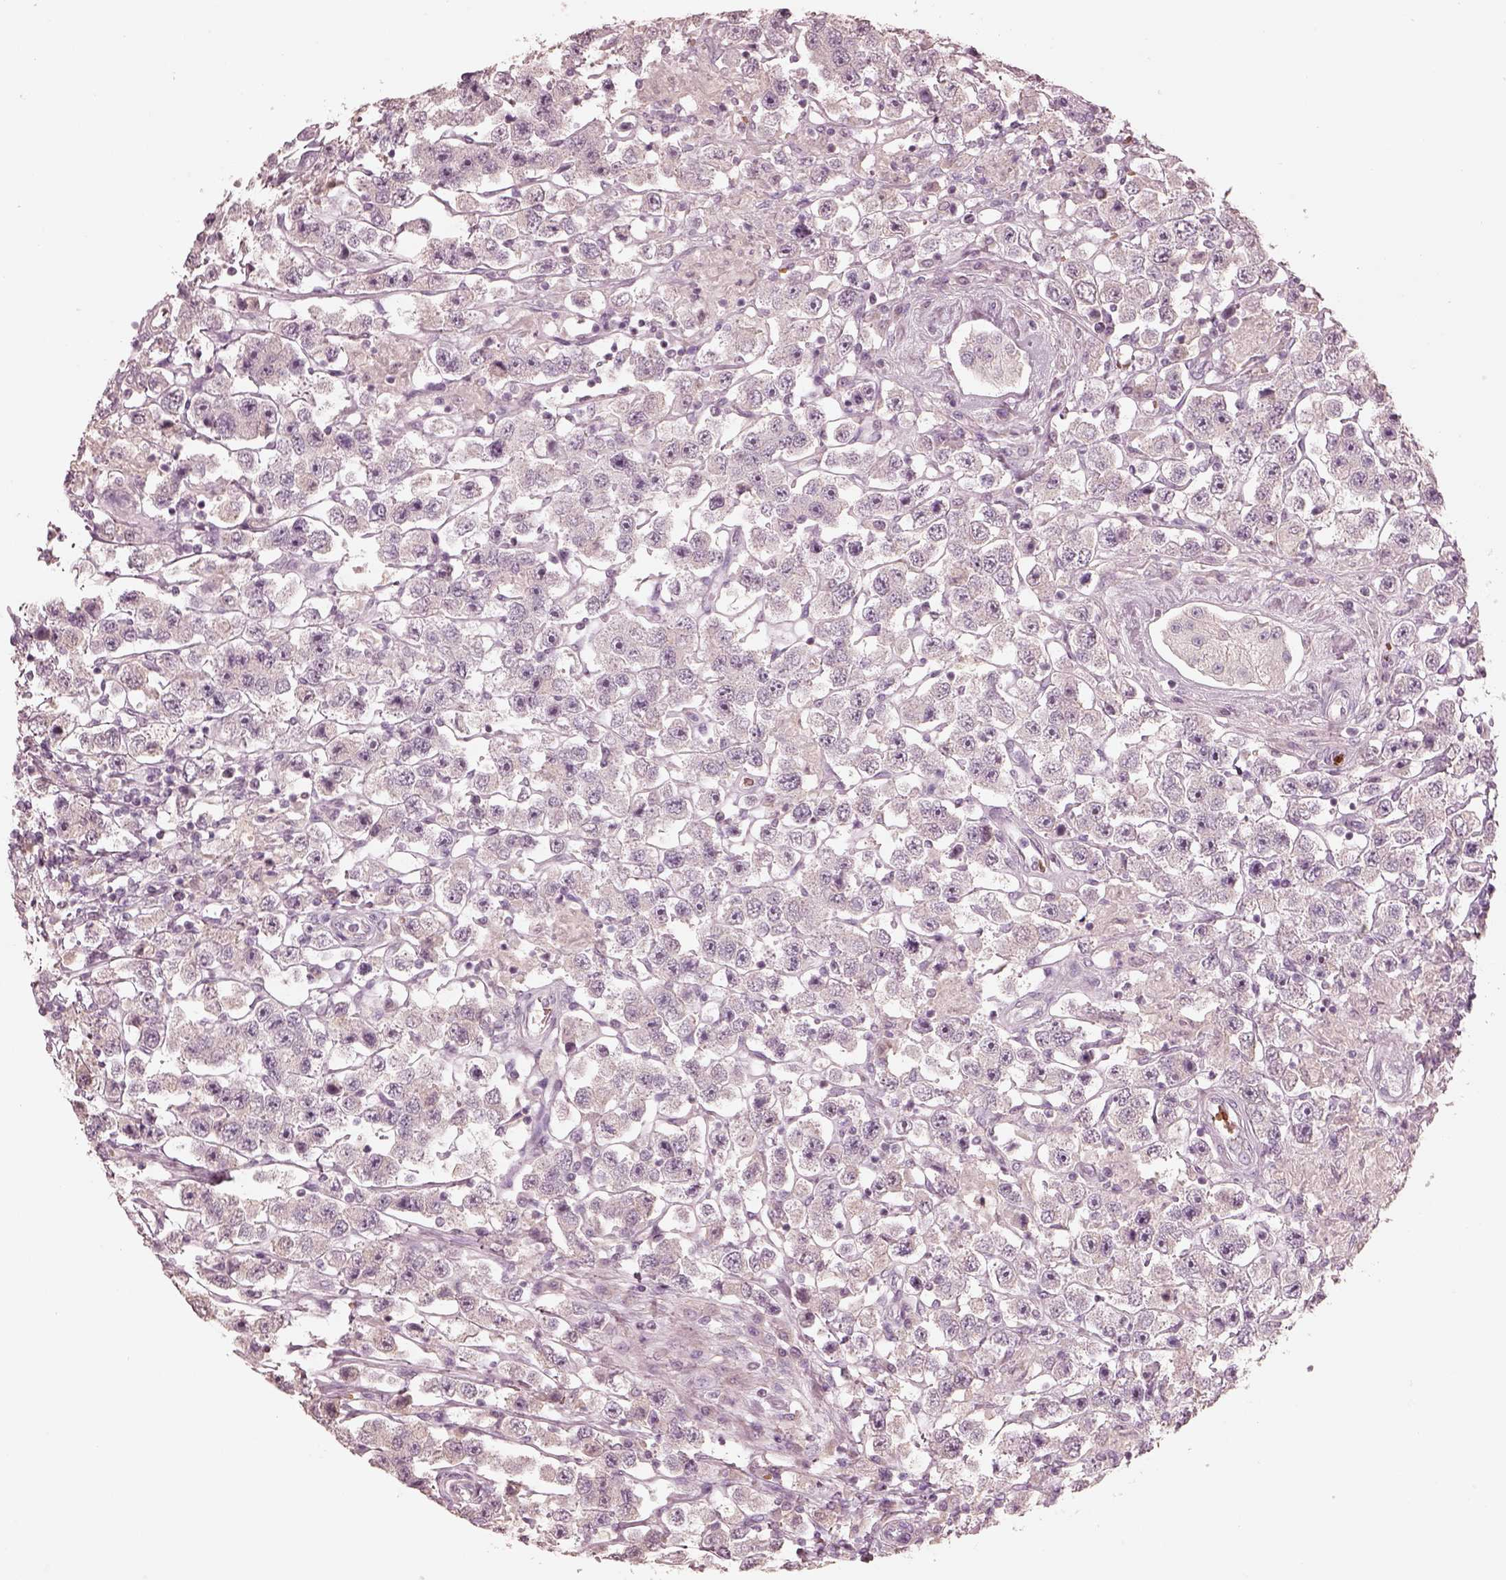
{"staining": {"intensity": "negative", "quantity": "none", "location": "none"}, "tissue": "testis cancer", "cell_type": "Tumor cells", "image_type": "cancer", "snomed": [{"axis": "morphology", "description": "Seminoma, NOS"}, {"axis": "topography", "description": "Testis"}], "caption": "Tumor cells are negative for brown protein staining in seminoma (testis).", "gene": "ANKLE1", "patient": {"sex": "male", "age": 45}}